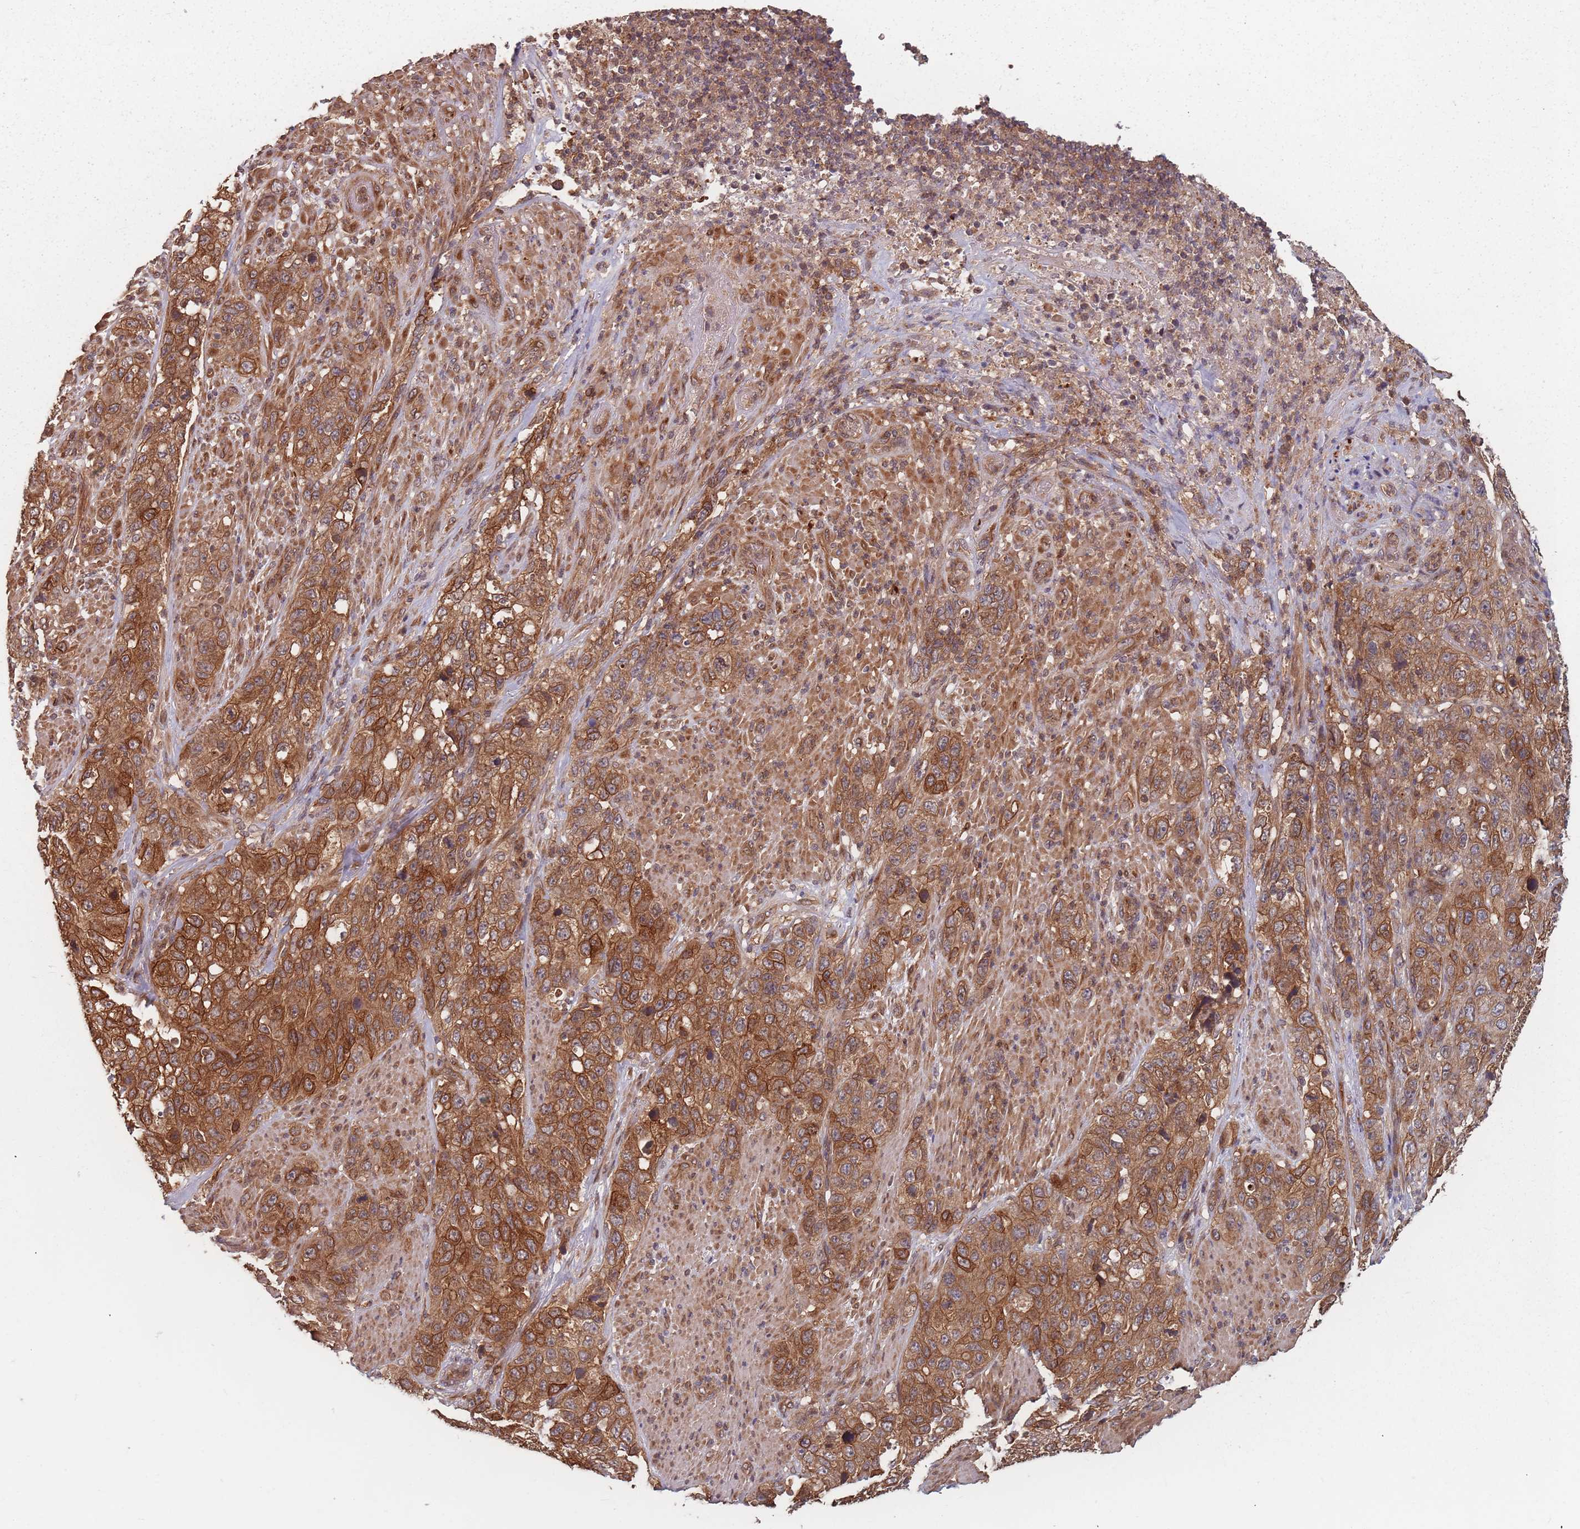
{"staining": {"intensity": "strong", "quantity": ">75%", "location": "cytoplasmic/membranous"}, "tissue": "stomach cancer", "cell_type": "Tumor cells", "image_type": "cancer", "snomed": [{"axis": "morphology", "description": "Adenocarcinoma, NOS"}, {"axis": "topography", "description": "Stomach"}], "caption": "Protein staining of stomach cancer (adenocarcinoma) tissue exhibits strong cytoplasmic/membranous staining in approximately >75% of tumor cells.", "gene": "C3orf14", "patient": {"sex": "male", "age": 48}}